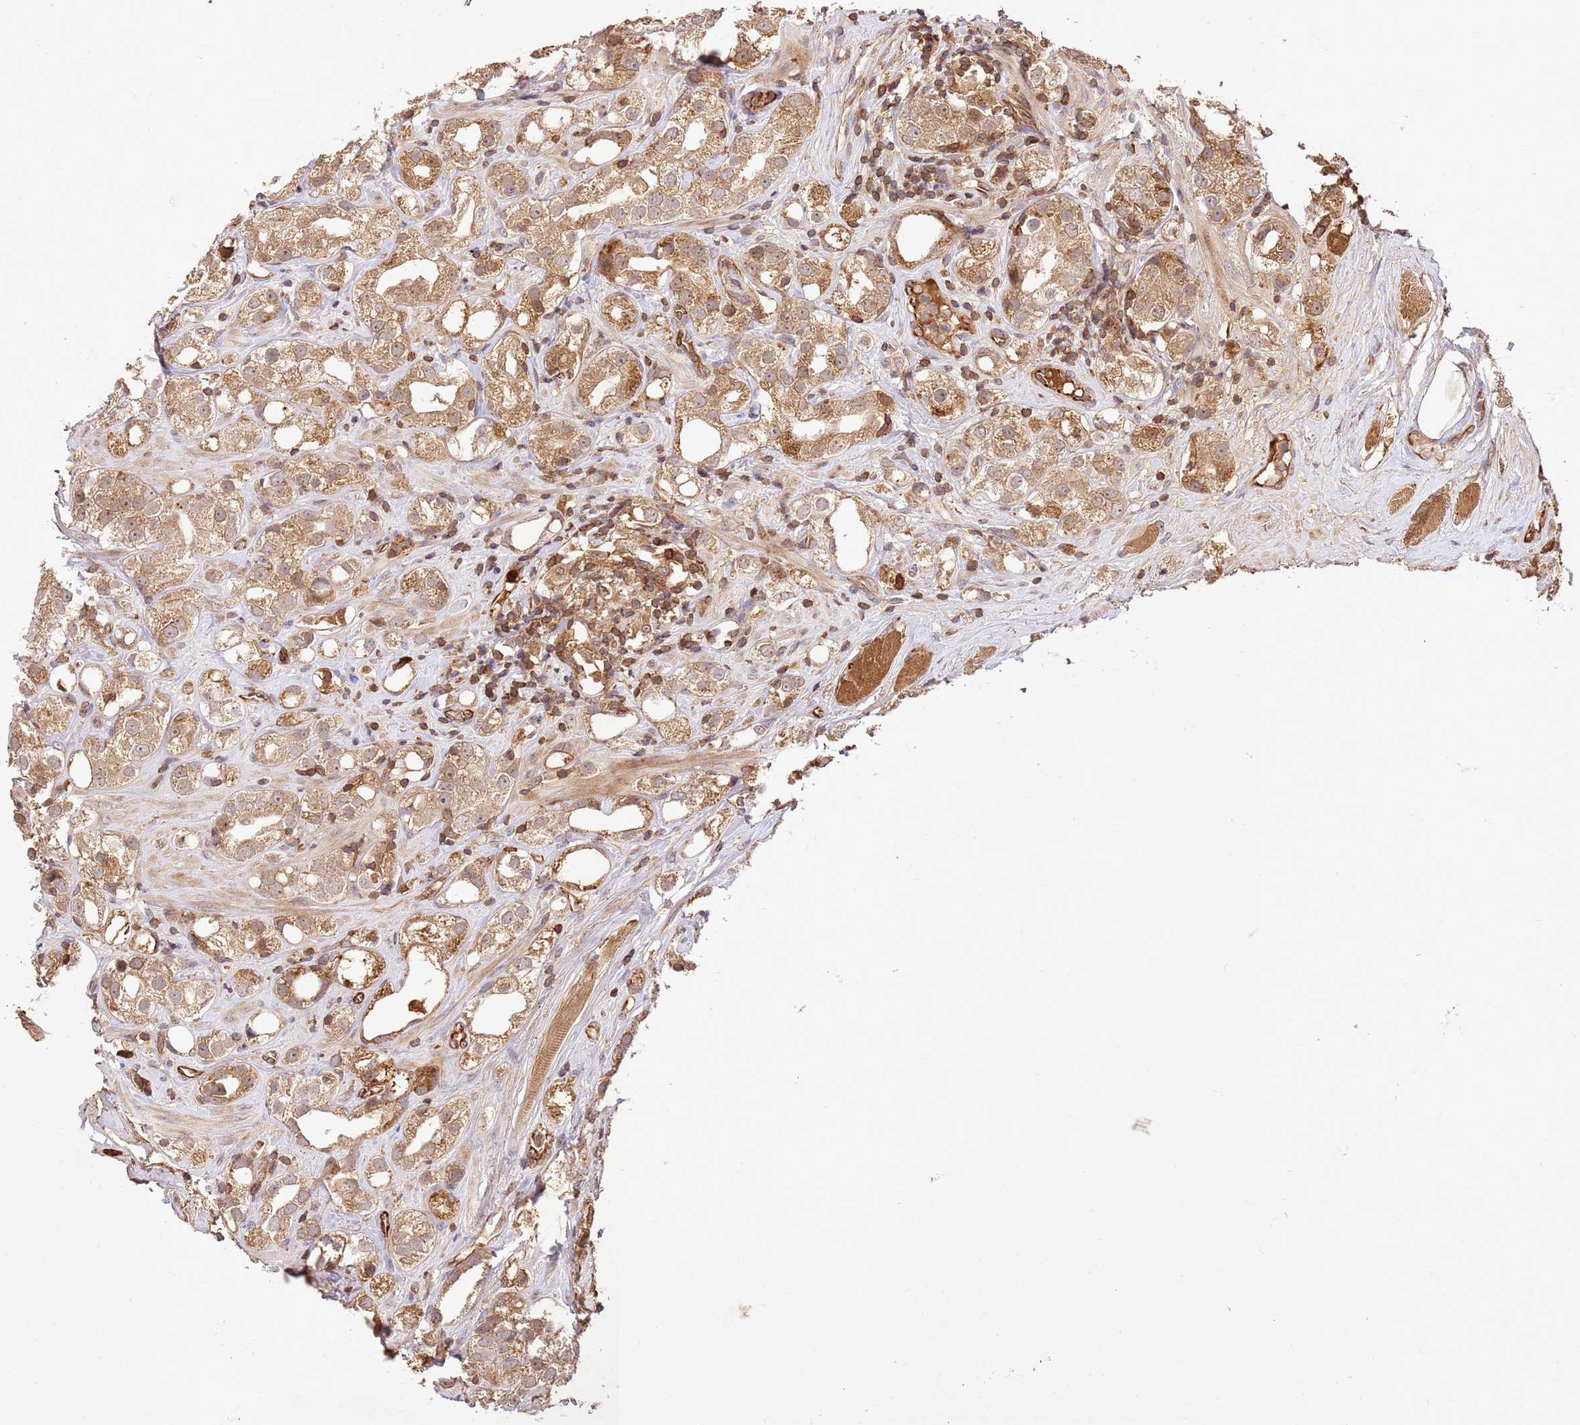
{"staining": {"intensity": "moderate", "quantity": ">75%", "location": "cytoplasmic/membranous"}, "tissue": "prostate cancer", "cell_type": "Tumor cells", "image_type": "cancer", "snomed": [{"axis": "morphology", "description": "Adenocarcinoma, NOS"}, {"axis": "topography", "description": "Prostate"}], "caption": "A photomicrograph of prostate cancer (adenocarcinoma) stained for a protein exhibits moderate cytoplasmic/membranous brown staining in tumor cells.", "gene": "KATNAL2", "patient": {"sex": "male", "age": 79}}